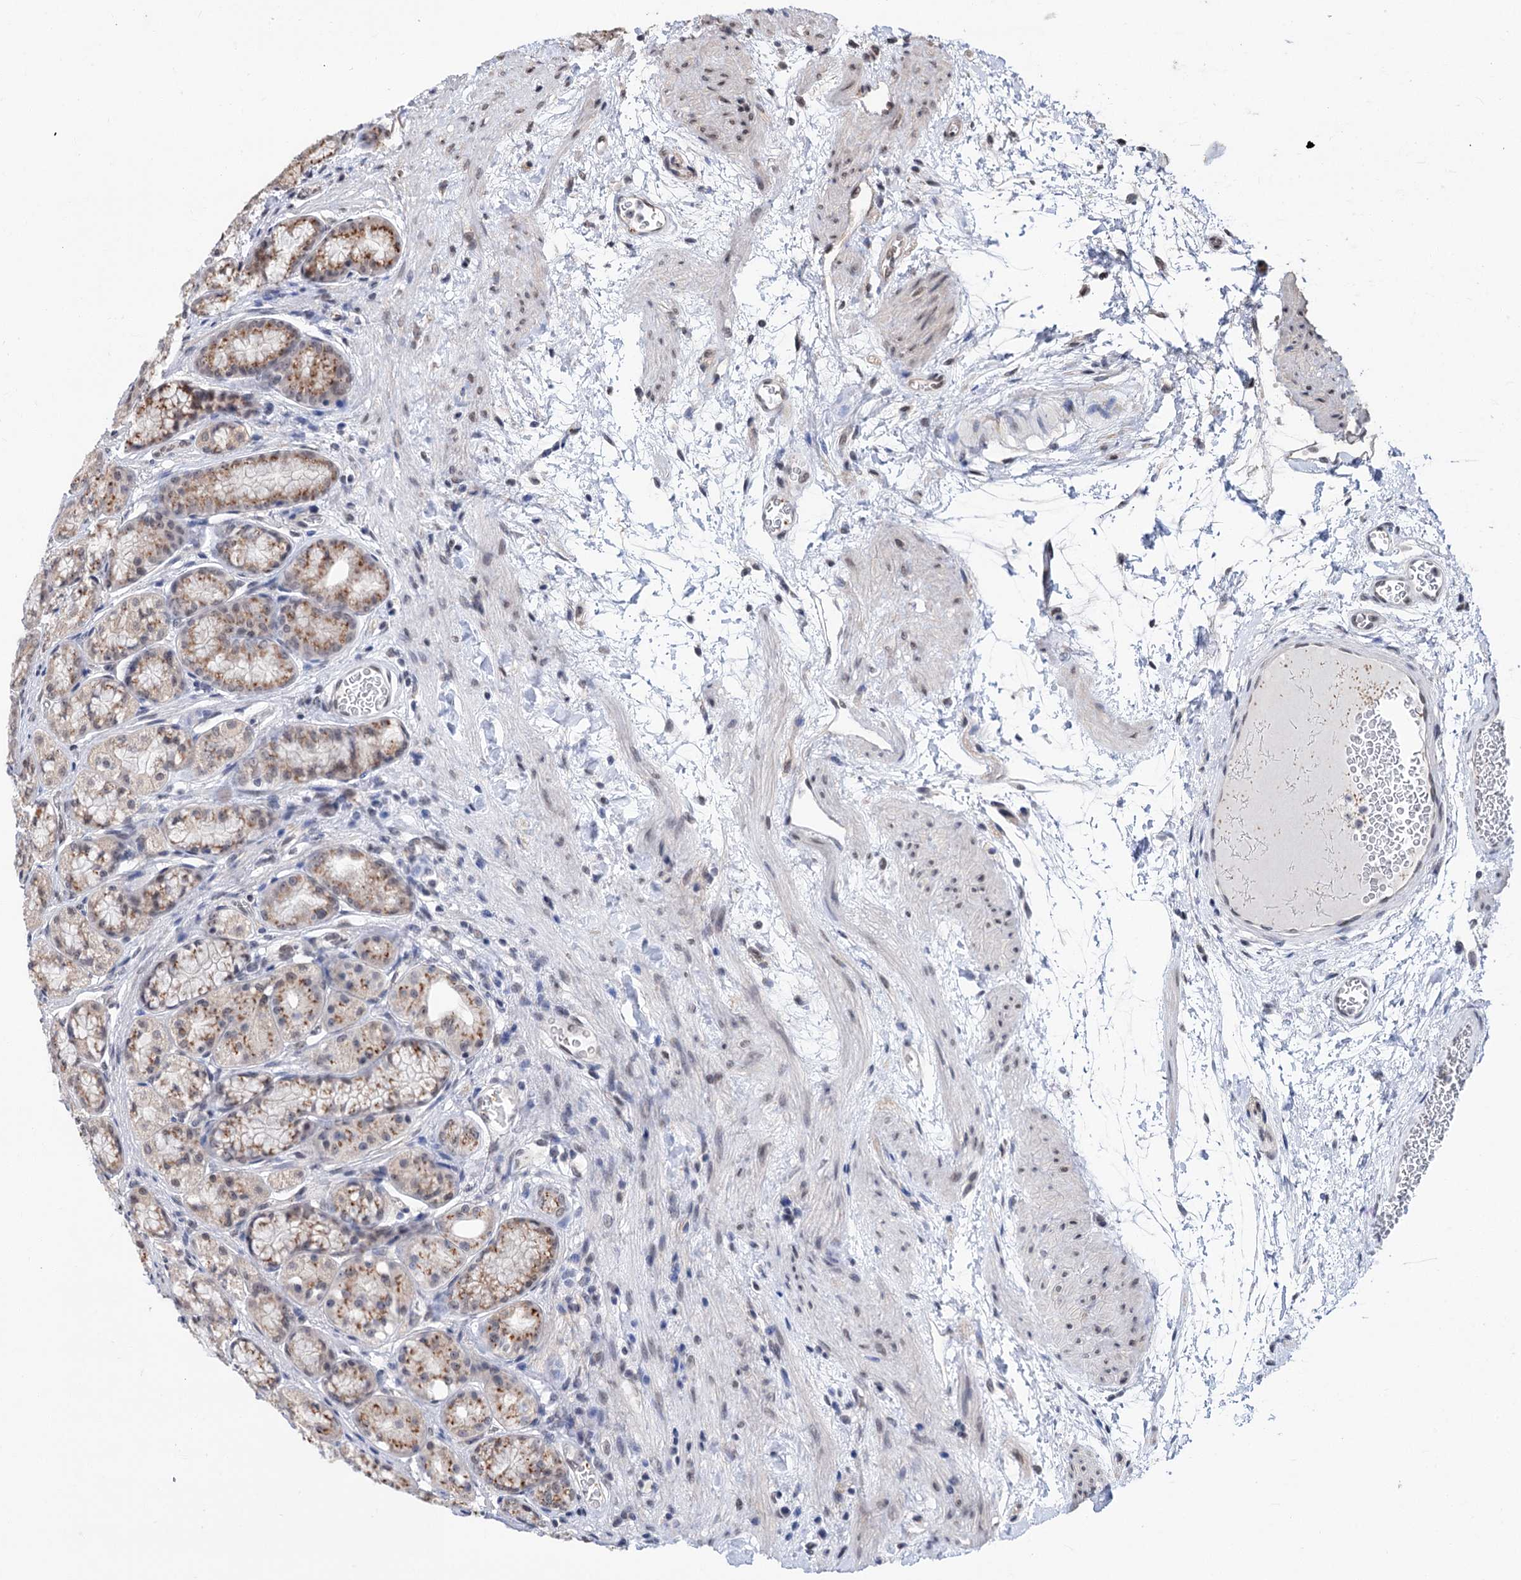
{"staining": {"intensity": "moderate", "quantity": "25%-75%", "location": "cytoplasmic/membranous,nuclear"}, "tissue": "stomach", "cell_type": "Glandular cells", "image_type": "normal", "snomed": [{"axis": "morphology", "description": "Normal tissue, NOS"}, {"axis": "morphology", "description": "Adenocarcinoma, NOS"}, {"axis": "morphology", "description": "Adenocarcinoma, High grade"}, {"axis": "topography", "description": "Stomach, upper"}, {"axis": "topography", "description": "Stomach"}], "caption": "Moderate cytoplasmic/membranous,nuclear protein staining is seen in approximately 25%-75% of glandular cells in stomach.", "gene": "MAML1", "patient": {"sex": "female", "age": 65}}